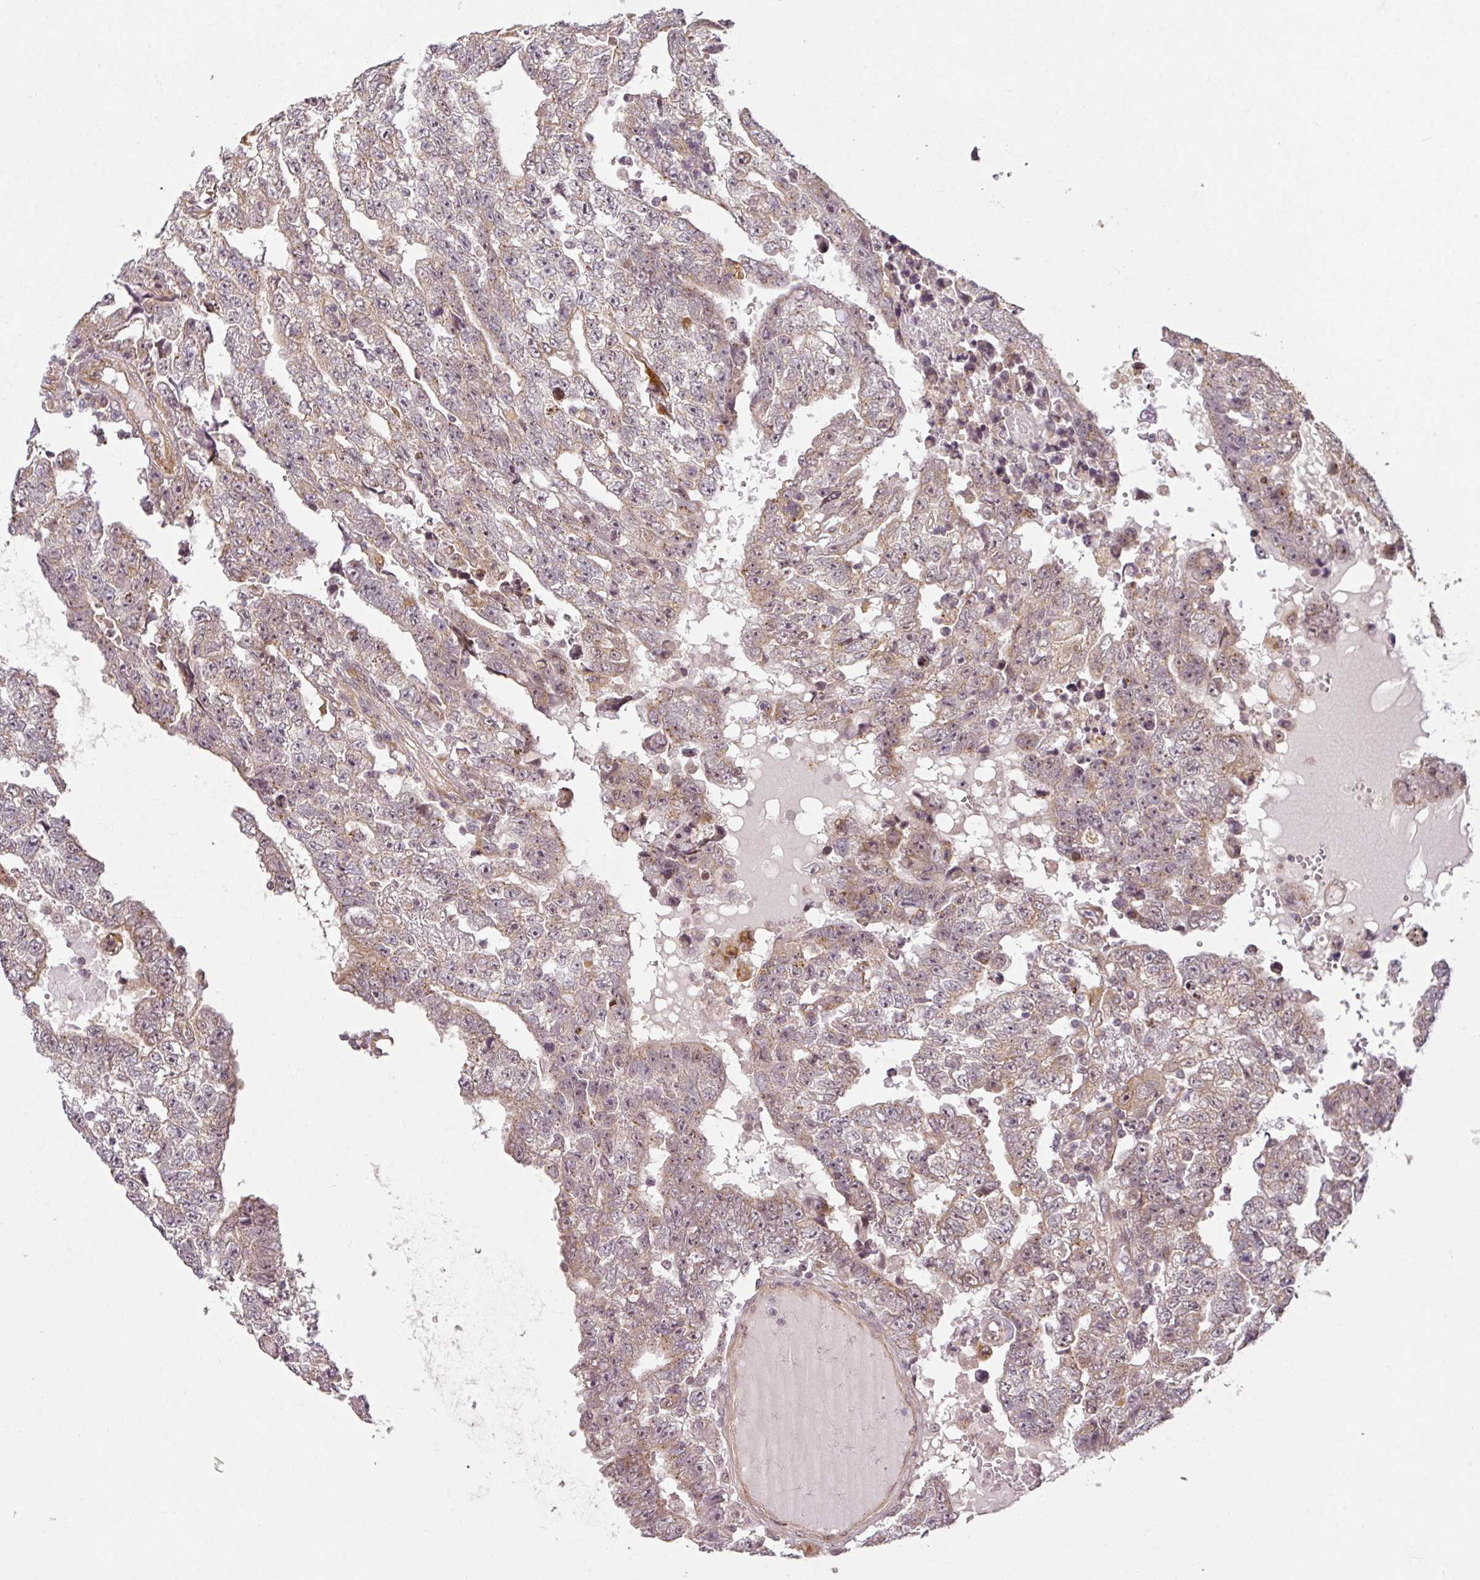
{"staining": {"intensity": "weak", "quantity": "25%-75%", "location": "cytoplasmic/membranous,nuclear"}, "tissue": "testis cancer", "cell_type": "Tumor cells", "image_type": "cancer", "snomed": [{"axis": "morphology", "description": "Carcinoma, Embryonal, NOS"}, {"axis": "topography", "description": "Testis"}], "caption": "Protein positivity by IHC demonstrates weak cytoplasmic/membranous and nuclear expression in approximately 25%-75% of tumor cells in testis cancer. Using DAB (3,3'-diaminobenzidine) (brown) and hematoxylin (blue) stains, captured at high magnification using brightfield microscopy.", "gene": "DIMT1", "patient": {"sex": "male", "age": 25}}